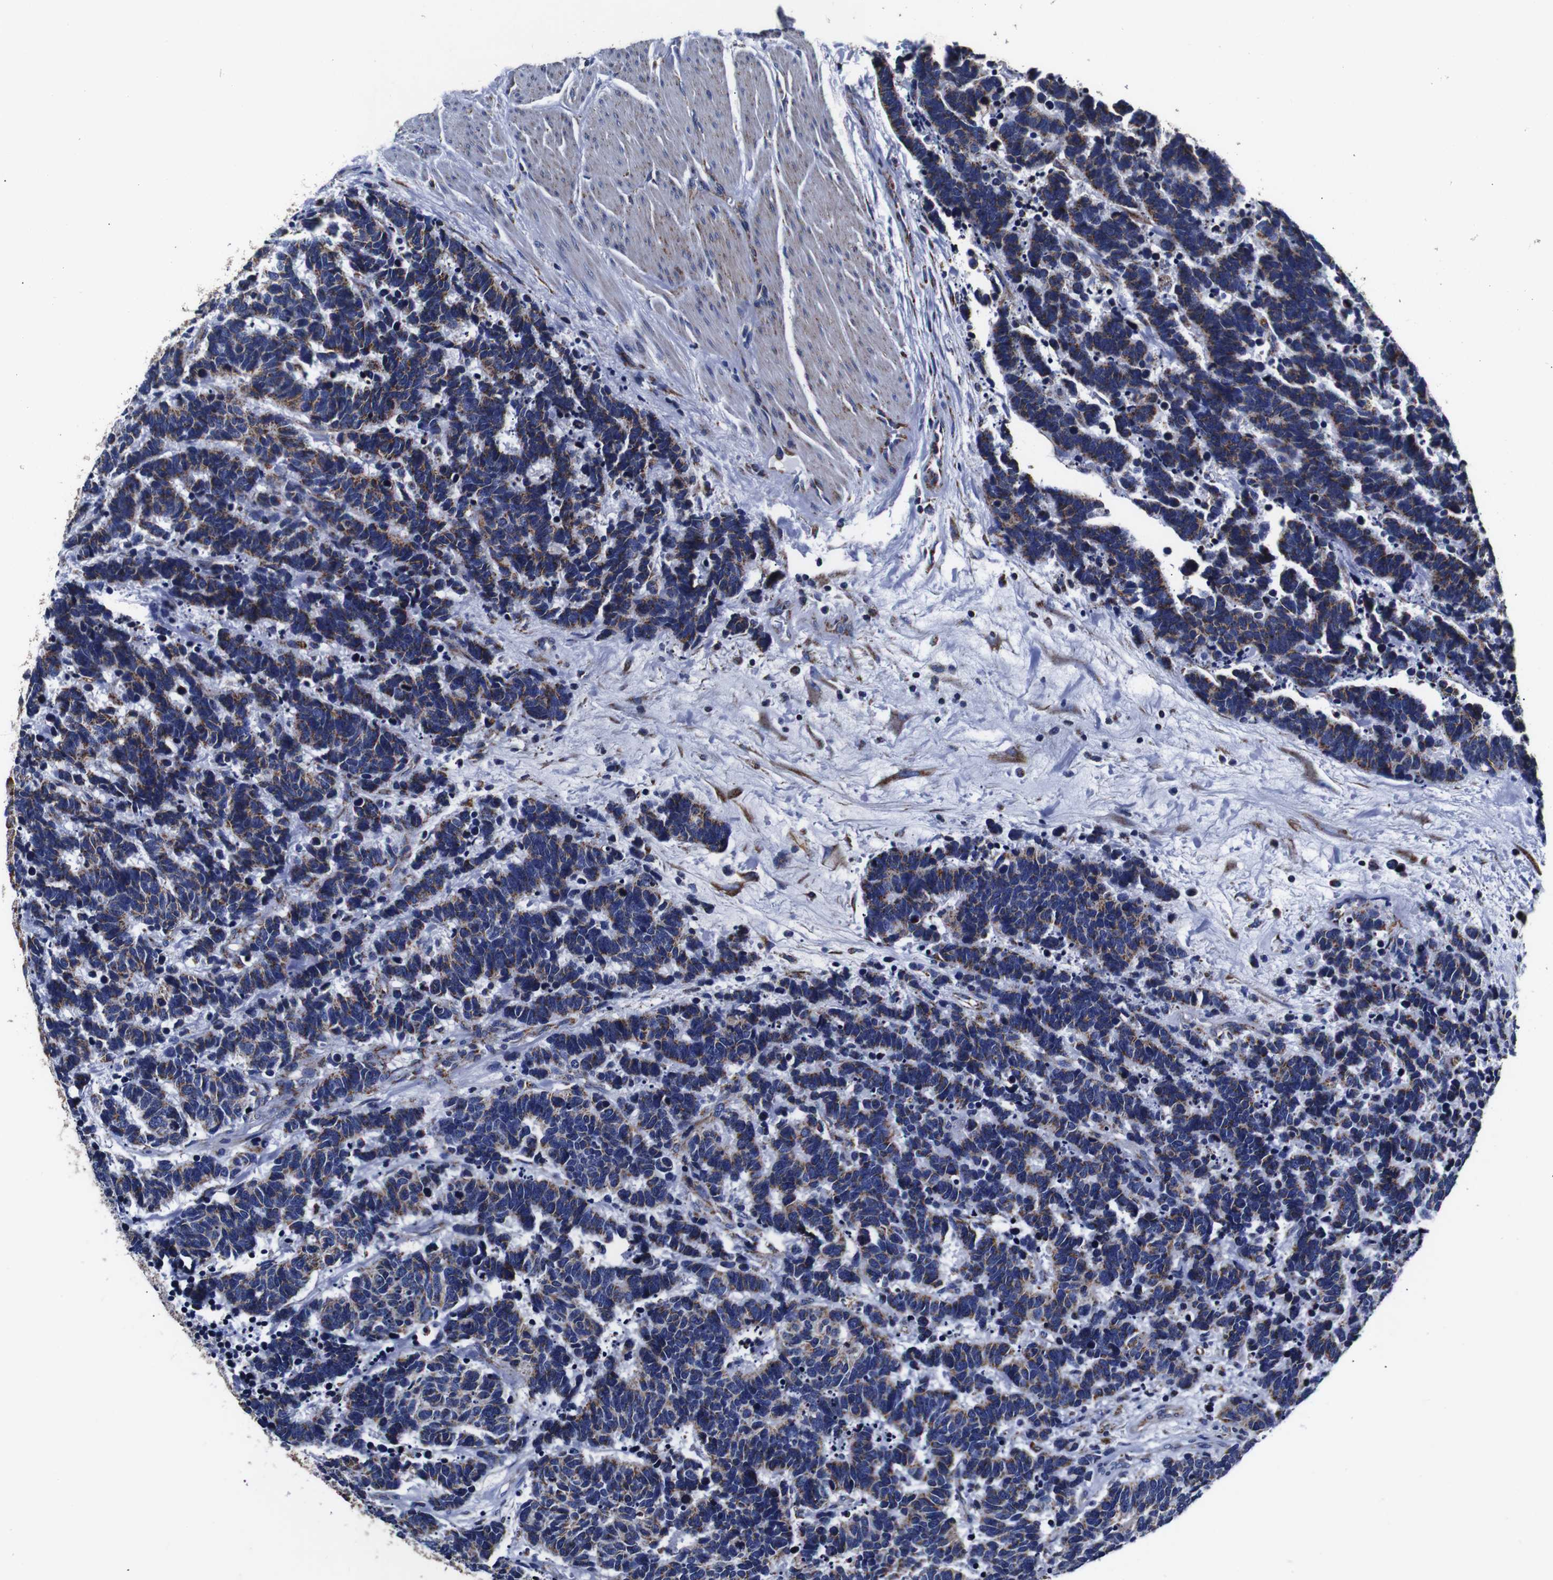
{"staining": {"intensity": "moderate", "quantity": ">75%", "location": "cytoplasmic/membranous"}, "tissue": "carcinoid", "cell_type": "Tumor cells", "image_type": "cancer", "snomed": [{"axis": "morphology", "description": "Carcinoma, NOS"}, {"axis": "morphology", "description": "Carcinoid, malignant, NOS"}, {"axis": "topography", "description": "Urinary bladder"}], "caption": "This is a micrograph of immunohistochemistry (IHC) staining of carcinoid, which shows moderate staining in the cytoplasmic/membranous of tumor cells.", "gene": "FKBP9", "patient": {"sex": "male", "age": 57}}